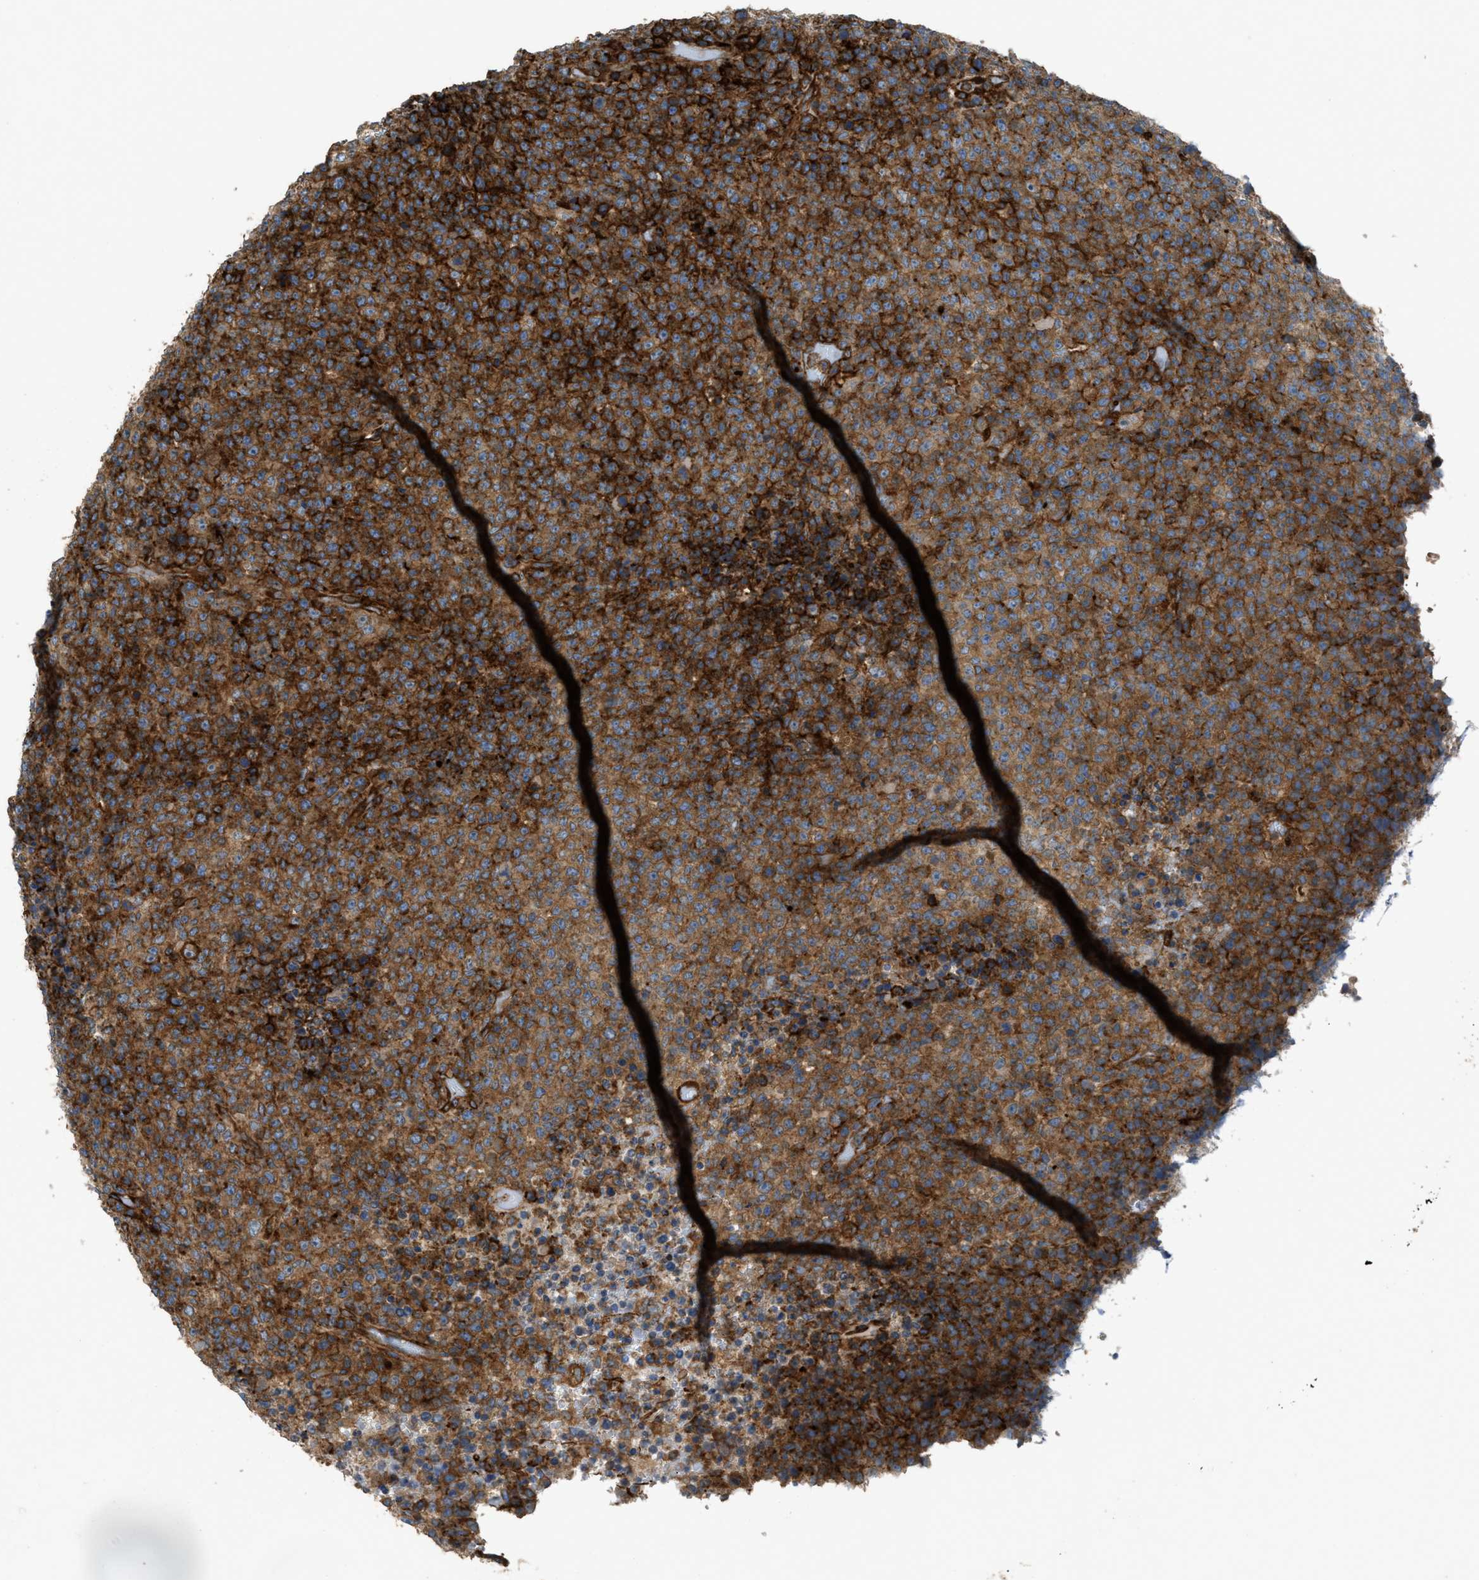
{"staining": {"intensity": "strong", "quantity": ">75%", "location": "cytoplasmic/membranous"}, "tissue": "lymphoma", "cell_type": "Tumor cells", "image_type": "cancer", "snomed": [{"axis": "morphology", "description": "Malignant lymphoma, non-Hodgkin's type, High grade"}, {"axis": "topography", "description": "Lymph node"}], "caption": "A photomicrograph of malignant lymphoma, non-Hodgkin's type (high-grade) stained for a protein exhibits strong cytoplasmic/membranous brown staining in tumor cells.", "gene": "EGLN1", "patient": {"sex": "male", "age": 13}}